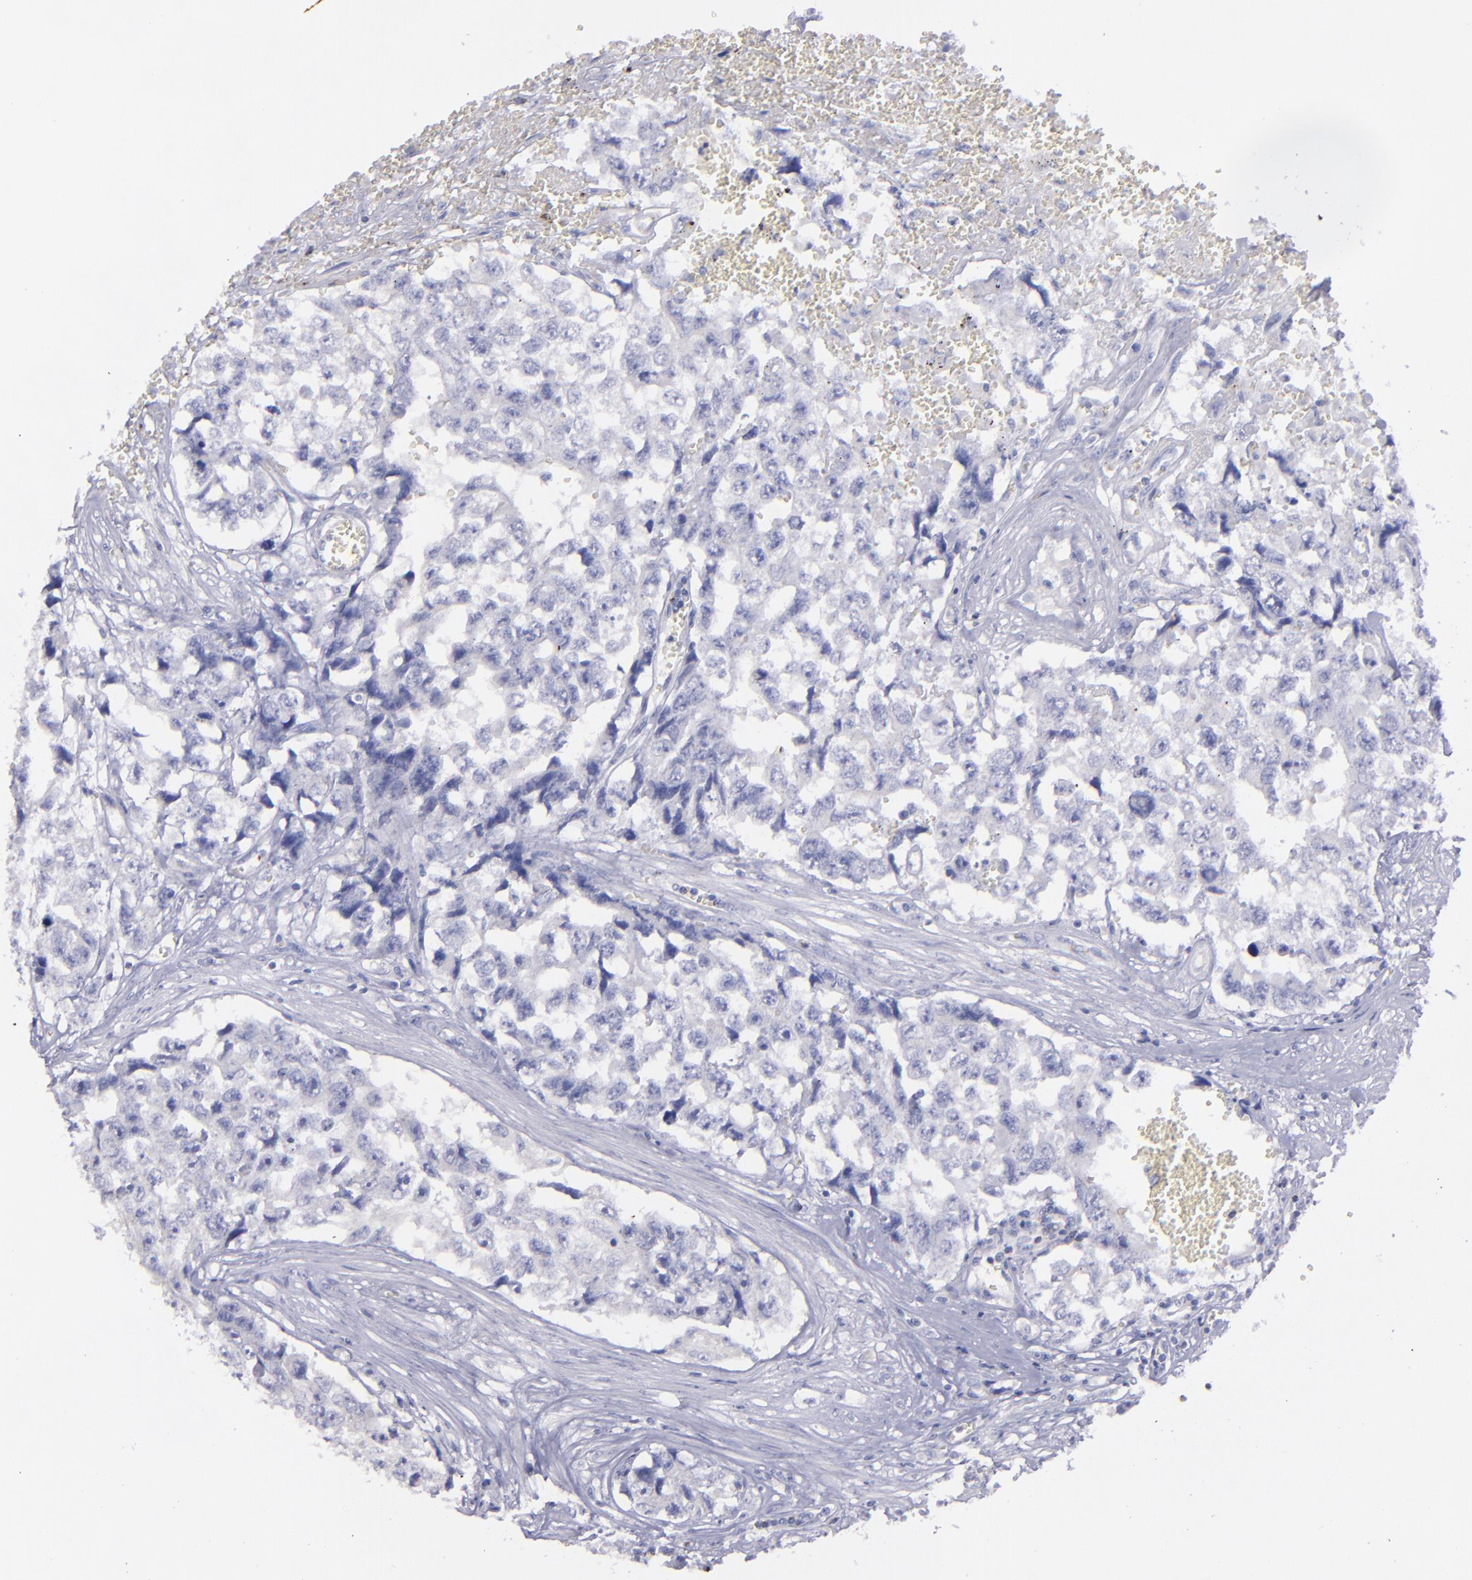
{"staining": {"intensity": "negative", "quantity": "none", "location": "none"}, "tissue": "testis cancer", "cell_type": "Tumor cells", "image_type": "cancer", "snomed": [{"axis": "morphology", "description": "Carcinoma, Embryonal, NOS"}, {"axis": "topography", "description": "Testis"}], "caption": "Embryonal carcinoma (testis) stained for a protein using immunohistochemistry (IHC) exhibits no expression tumor cells.", "gene": "SNAP25", "patient": {"sex": "male", "age": 31}}